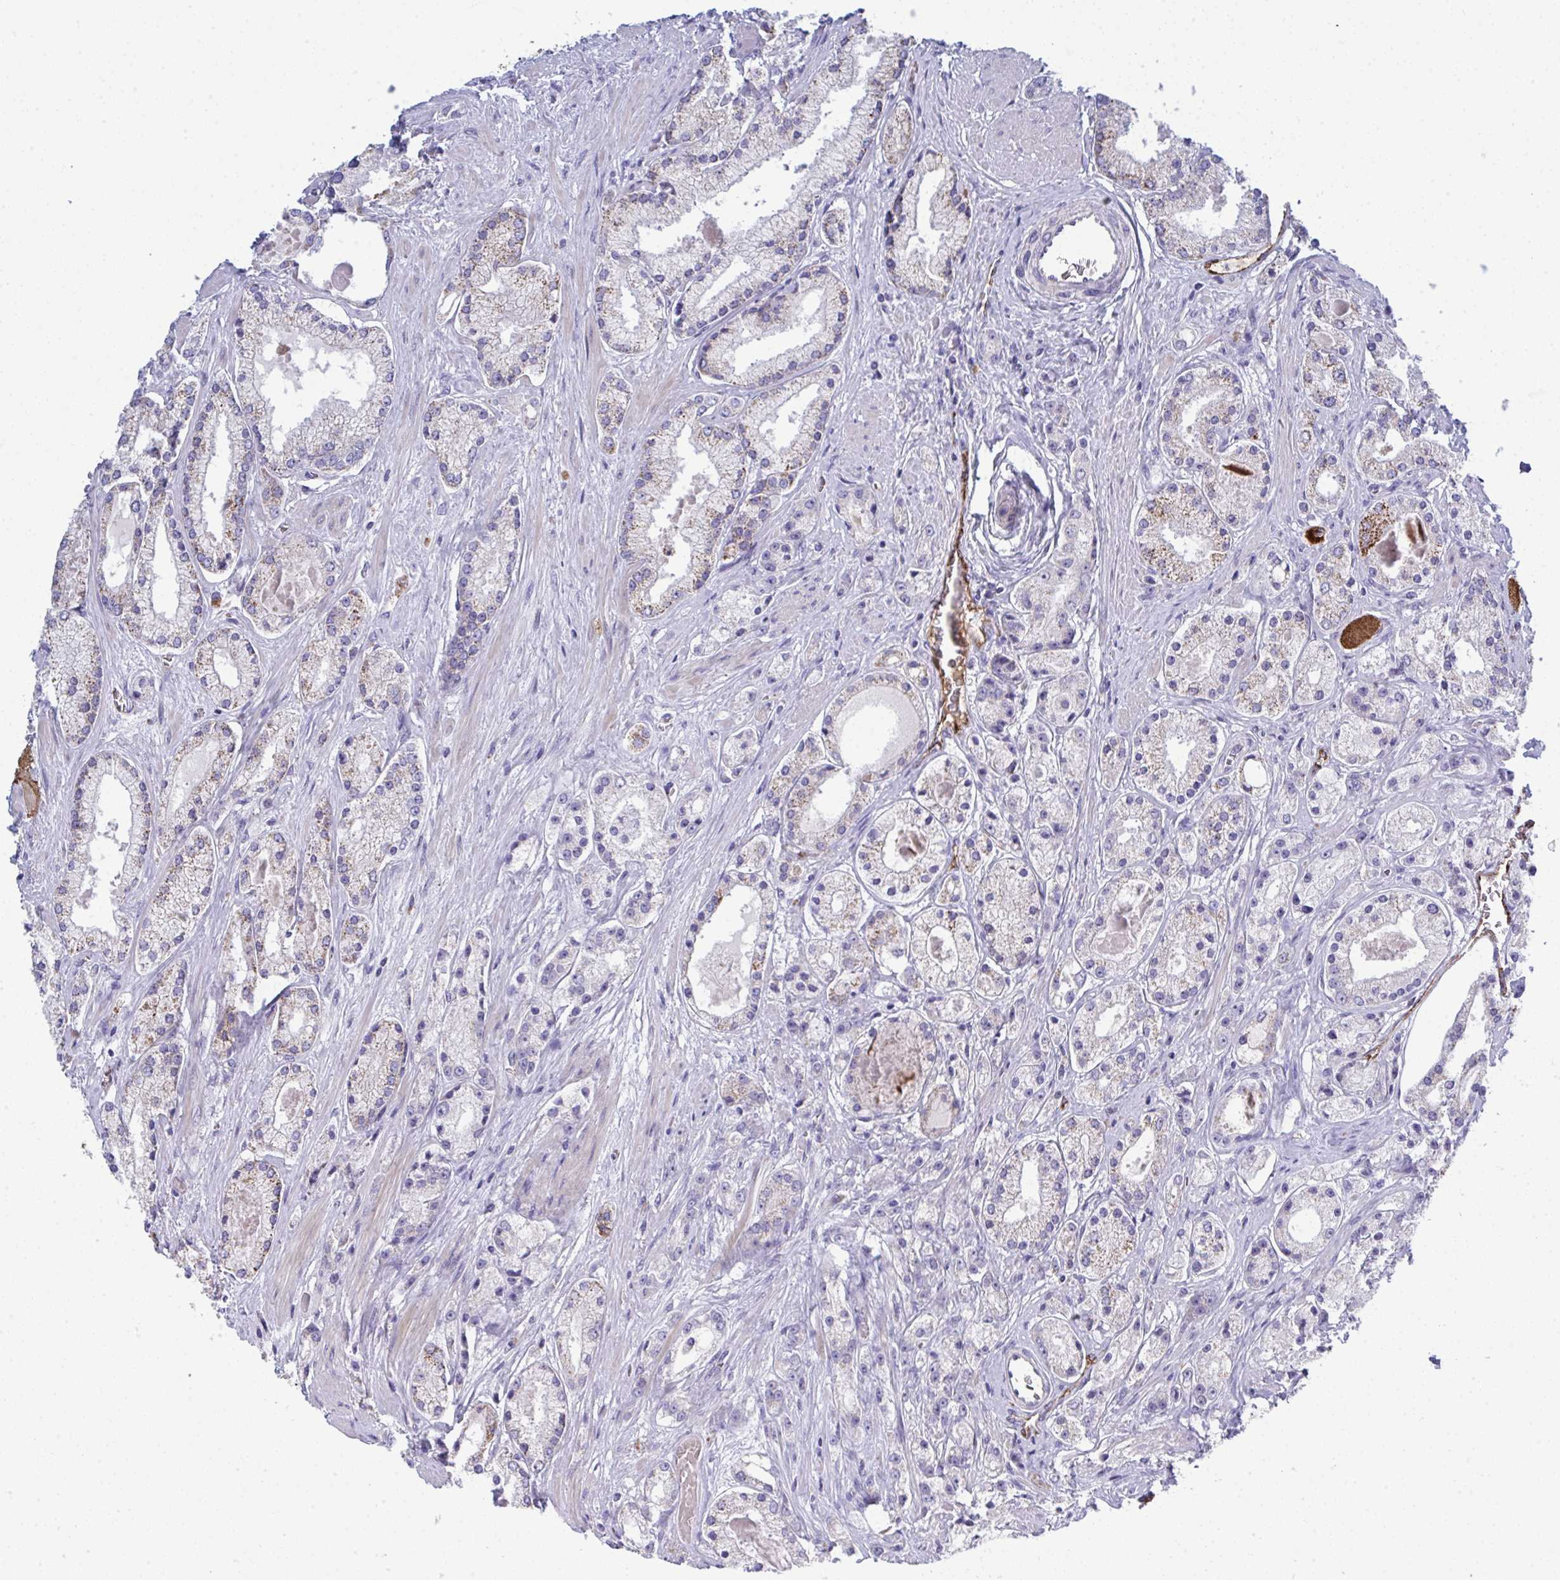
{"staining": {"intensity": "negative", "quantity": "none", "location": "none"}, "tissue": "prostate cancer", "cell_type": "Tumor cells", "image_type": "cancer", "snomed": [{"axis": "morphology", "description": "Adenocarcinoma, High grade"}, {"axis": "topography", "description": "Prostate"}], "caption": "IHC micrograph of human high-grade adenocarcinoma (prostate) stained for a protein (brown), which reveals no expression in tumor cells. Nuclei are stained in blue.", "gene": "TOR1AIP2", "patient": {"sex": "male", "age": 67}}